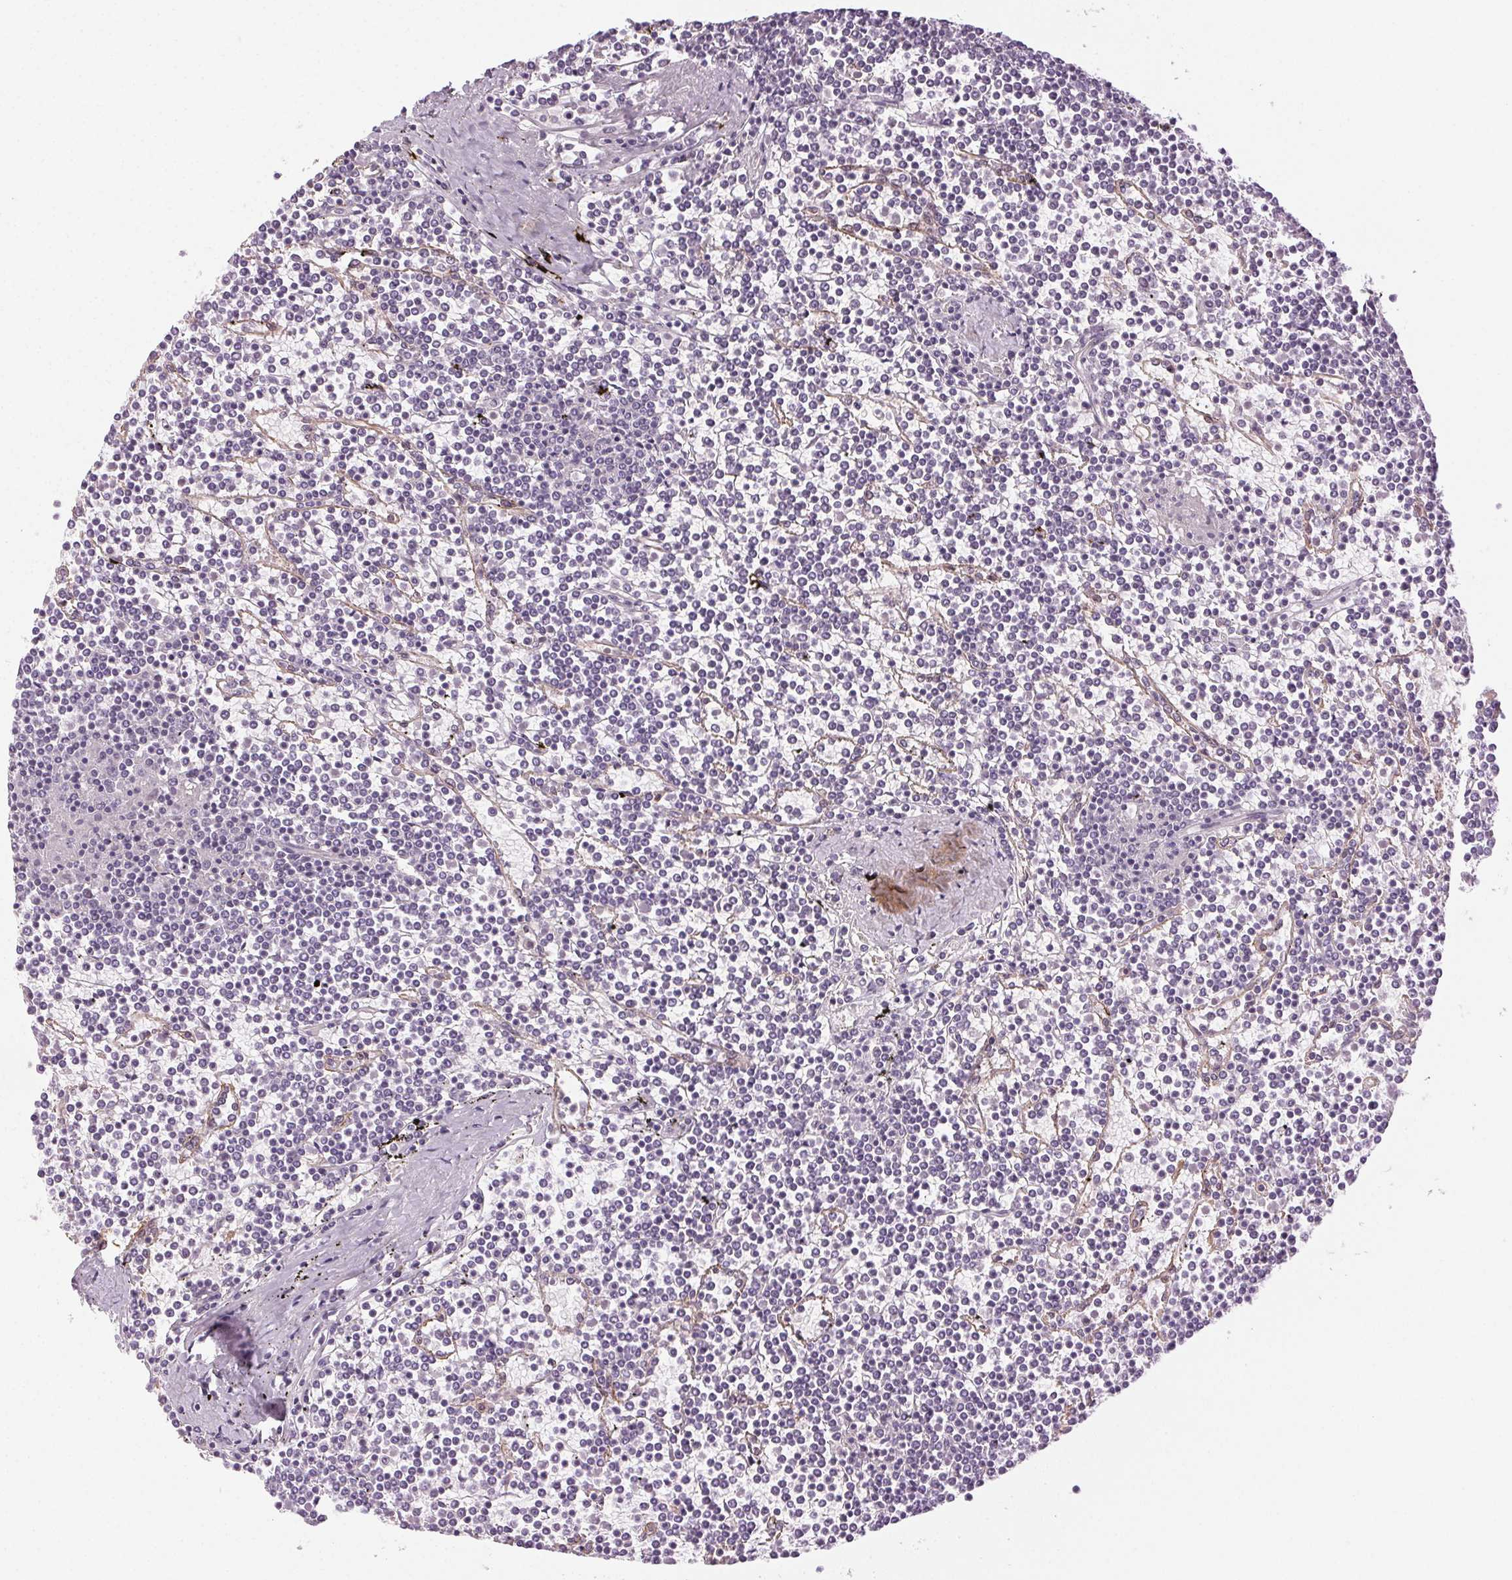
{"staining": {"intensity": "negative", "quantity": "none", "location": "none"}, "tissue": "lymphoma", "cell_type": "Tumor cells", "image_type": "cancer", "snomed": [{"axis": "morphology", "description": "Malignant lymphoma, non-Hodgkin's type, Low grade"}, {"axis": "topography", "description": "Spleen"}], "caption": "This is an immunohistochemistry histopathology image of low-grade malignant lymphoma, non-Hodgkin's type. There is no expression in tumor cells.", "gene": "AIF1L", "patient": {"sex": "female", "age": 19}}